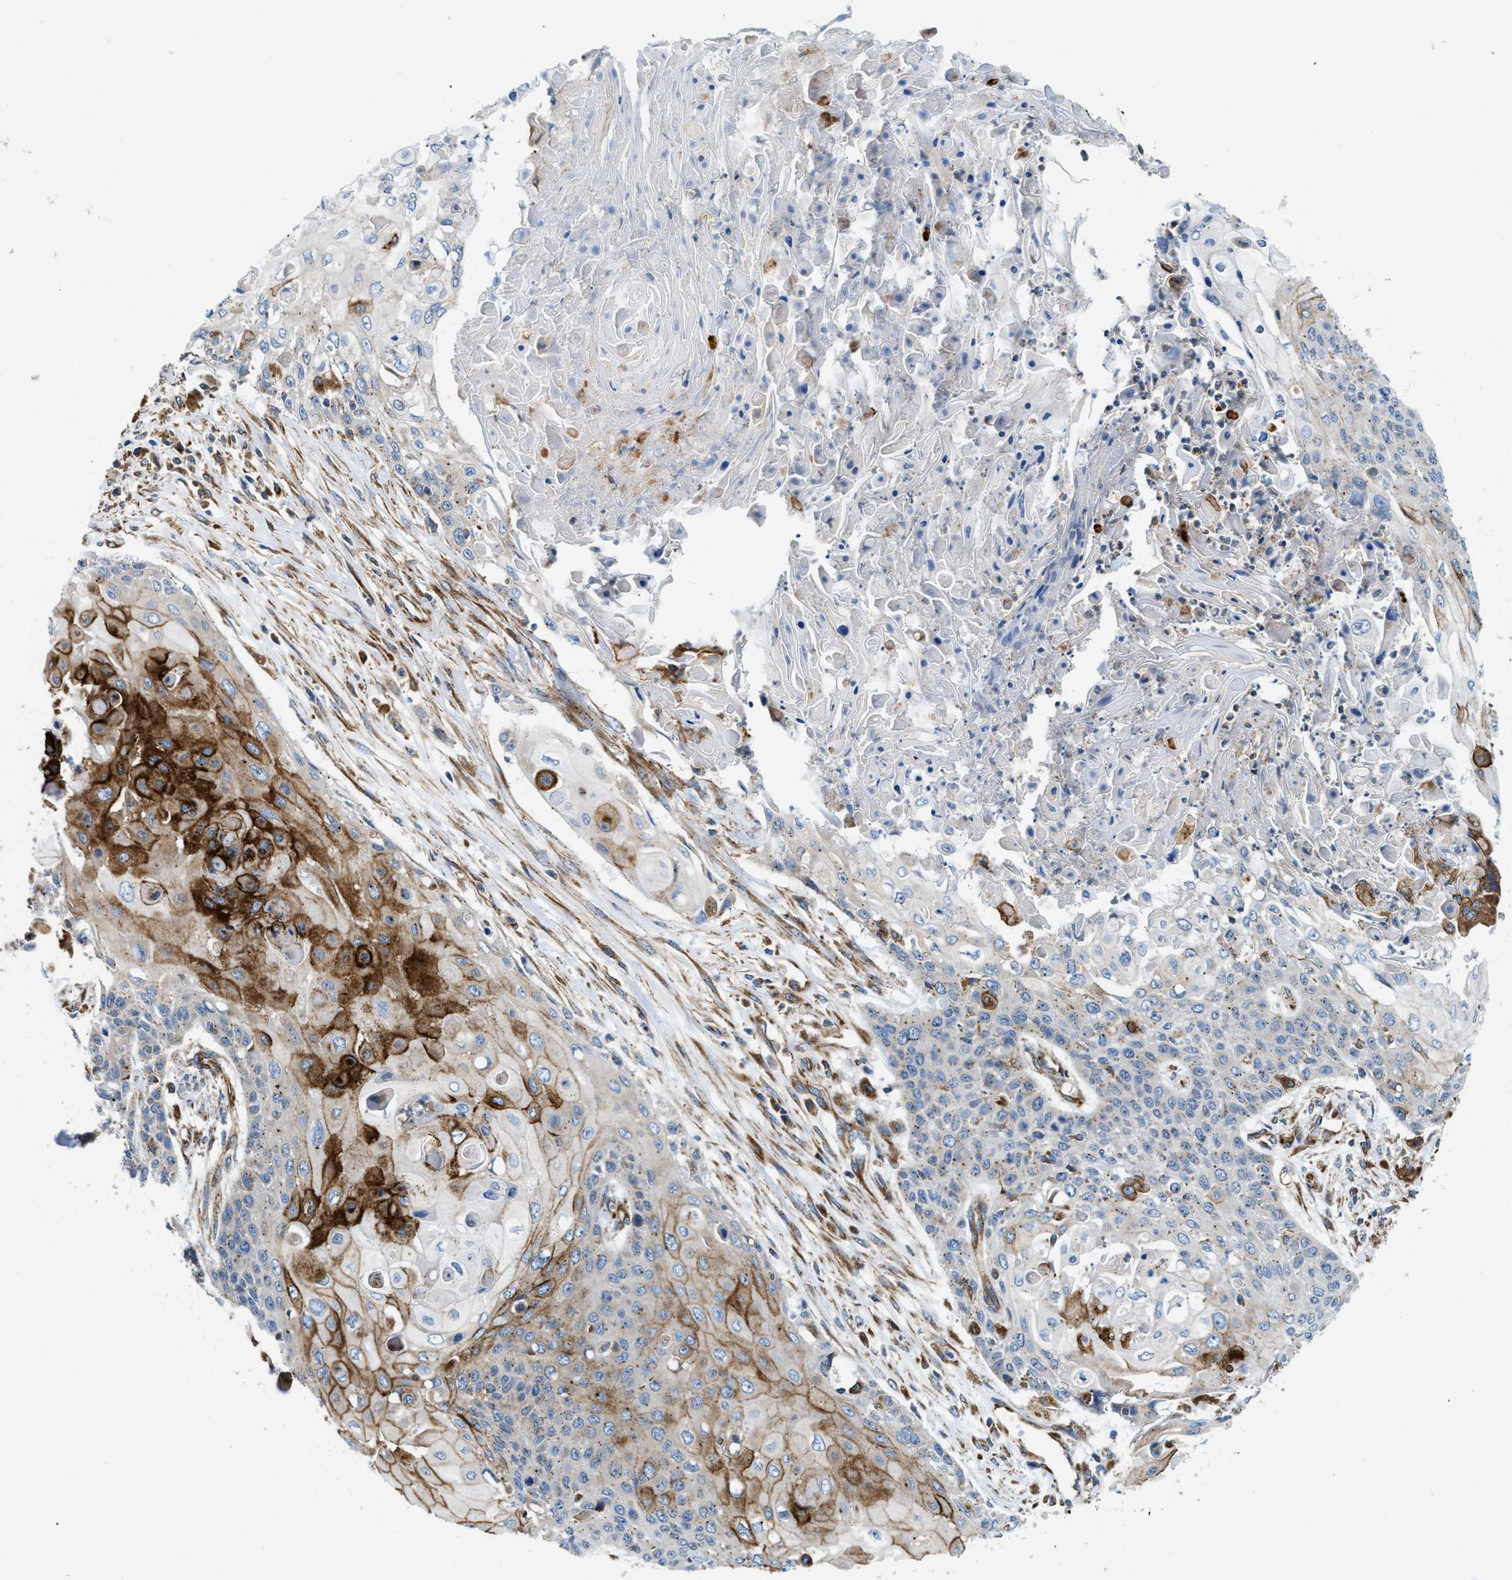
{"staining": {"intensity": "strong", "quantity": "25%-75%", "location": "cytoplasmic/membranous"}, "tissue": "cervical cancer", "cell_type": "Tumor cells", "image_type": "cancer", "snomed": [{"axis": "morphology", "description": "Squamous cell carcinoma, NOS"}, {"axis": "topography", "description": "Cervix"}], "caption": "Protein analysis of cervical cancer (squamous cell carcinoma) tissue demonstrates strong cytoplasmic/membranous expression in approximately 25%-75% of tumor cells. (brown staining indicates protein expression, while blue staining denotes nuclei).", "gene": "HSD17B12", "patient": {"sex": "female", "age": 39}}